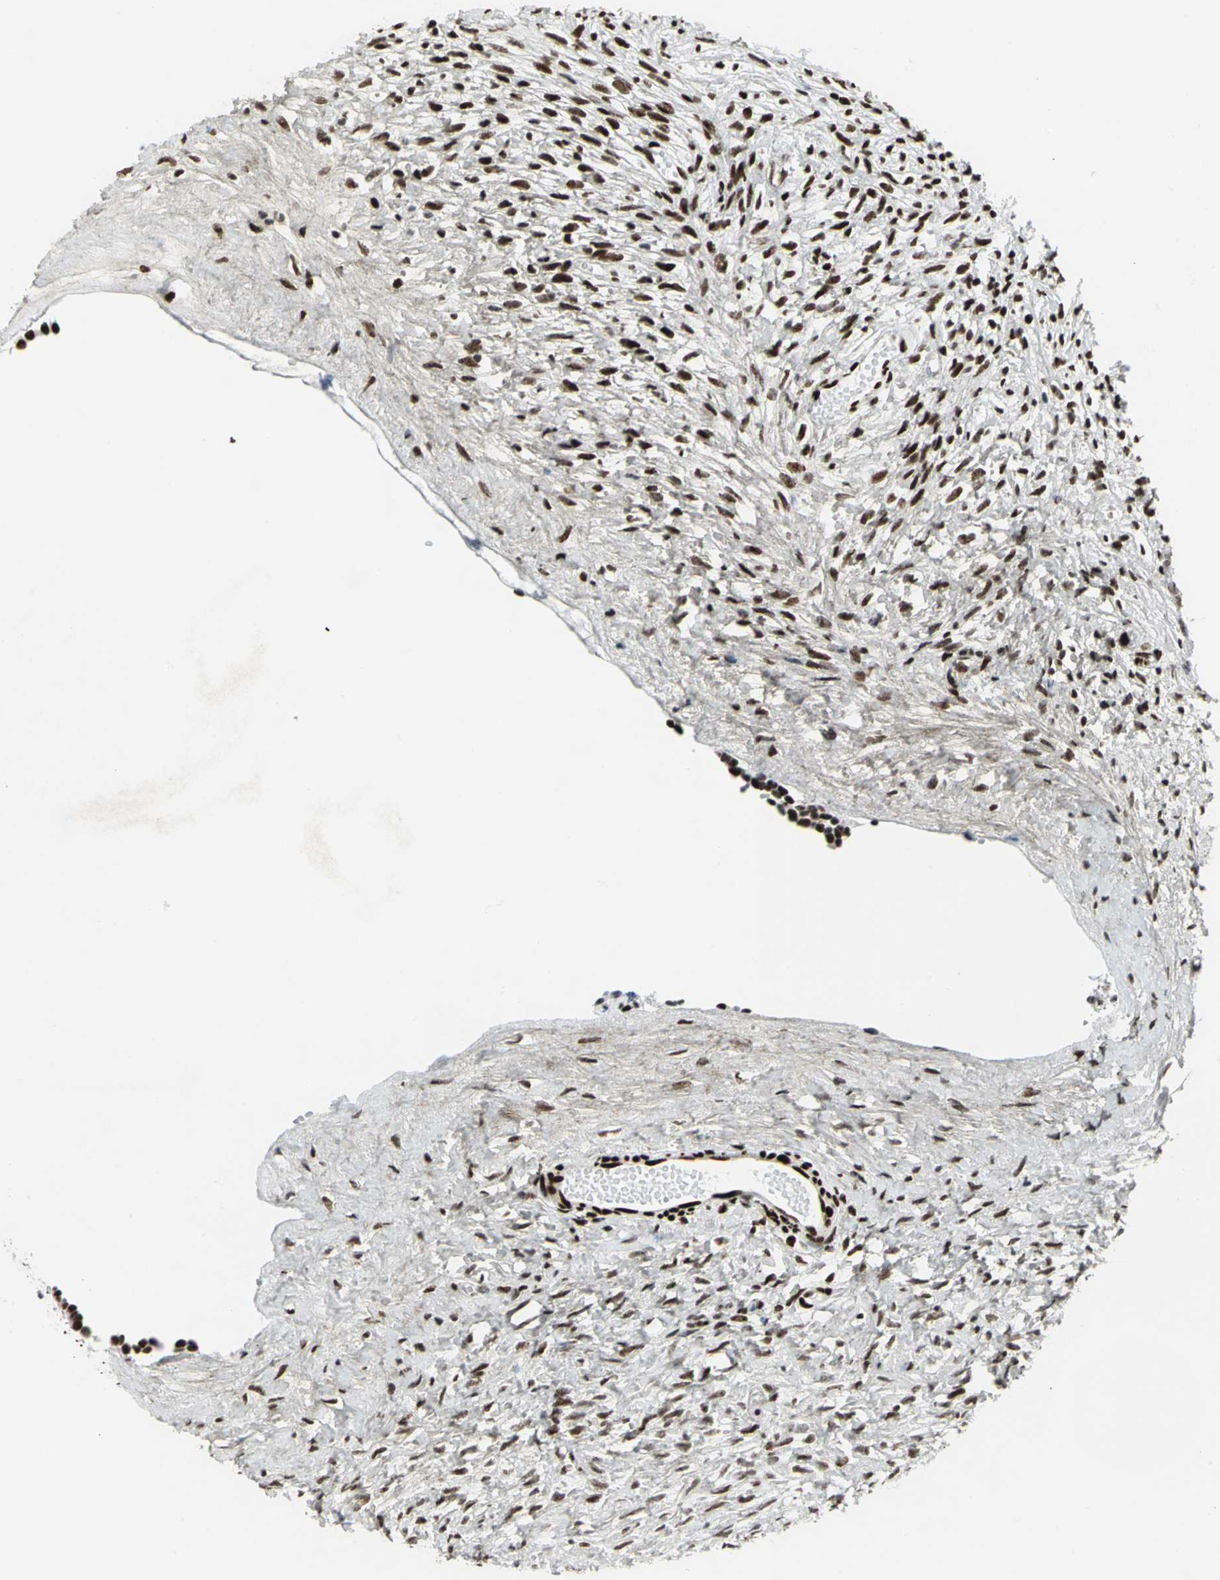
{"staining": {"intensity": "moderate", "quantity": ">75%", "location": "nuclear"}, "tissue": "ovary", "cell_type": "Ovarian stroma cells", "image_type": "normal", "snomed": [{"axis": "morphology", "description": "Normal tissue, NOS"}, {"axis": "topography", "description": "Ovary"}], "caption": "Ovarian stroma cells exhibit medium levels of moderate nuclear staining in about >75% of cells in unremarkable ovary.", "gene": "SMARCA4", "patient": {"sex": "female", "age": 35}}